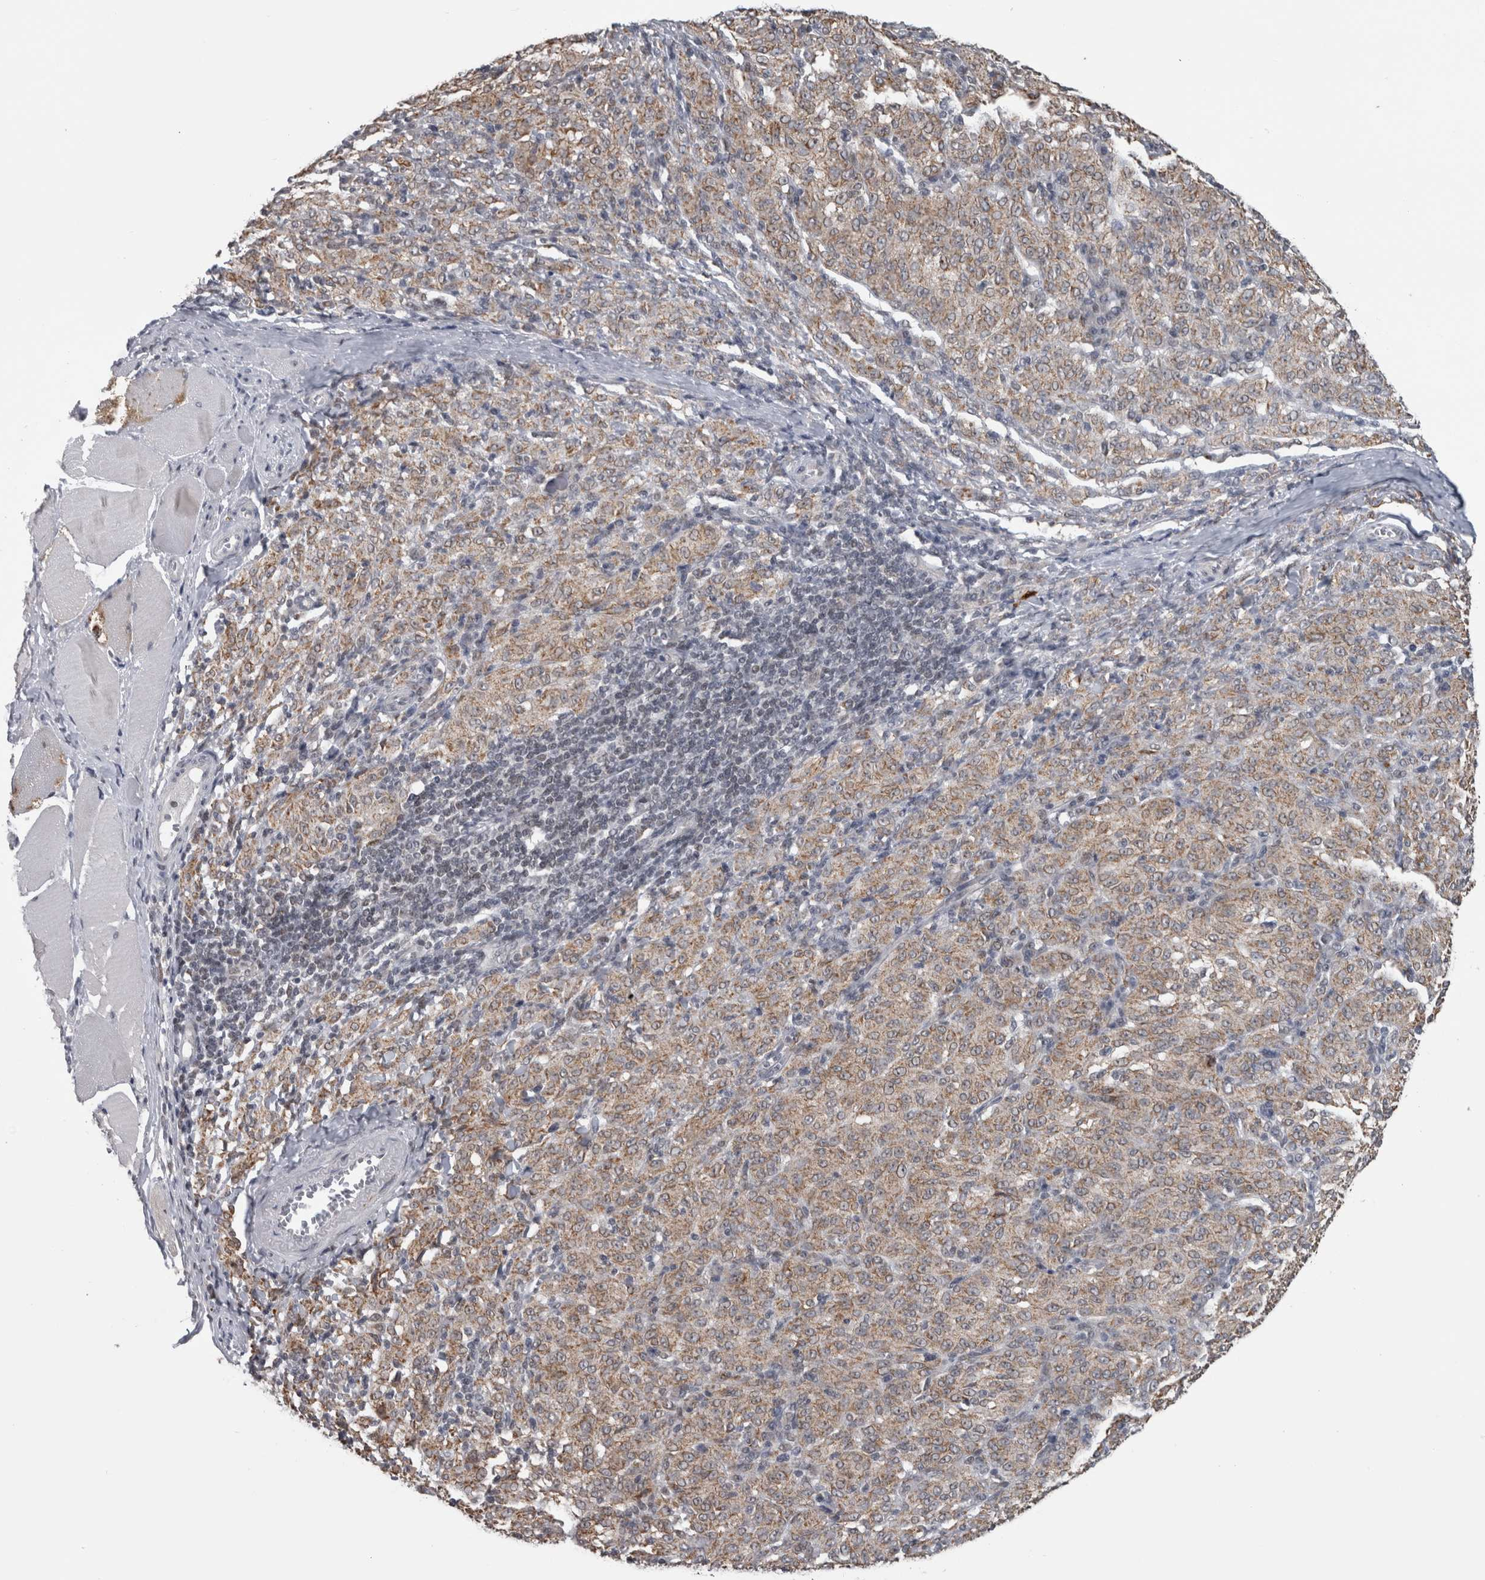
{"staining": {"intensity": "moderate", "quantity": ">75%", "location": "cytoplasmic/membranous"}, "tissue": "melanoma", "cell_type": "Tumor cells", "image_type": "cancer", "snomed": [{"axis": "morphology", "description": "Malignant melanoma, NOS"}, {"axis": "topography", "description": "Skin"}], "caption": "Protein staining by immunohistochemistry demonstrates moderate cytoplasmic/membranous expression in about >75% of tumor cells in melanoma.", "gene": "OR2K2", "patient": {"sex": "female", "age": 72}}